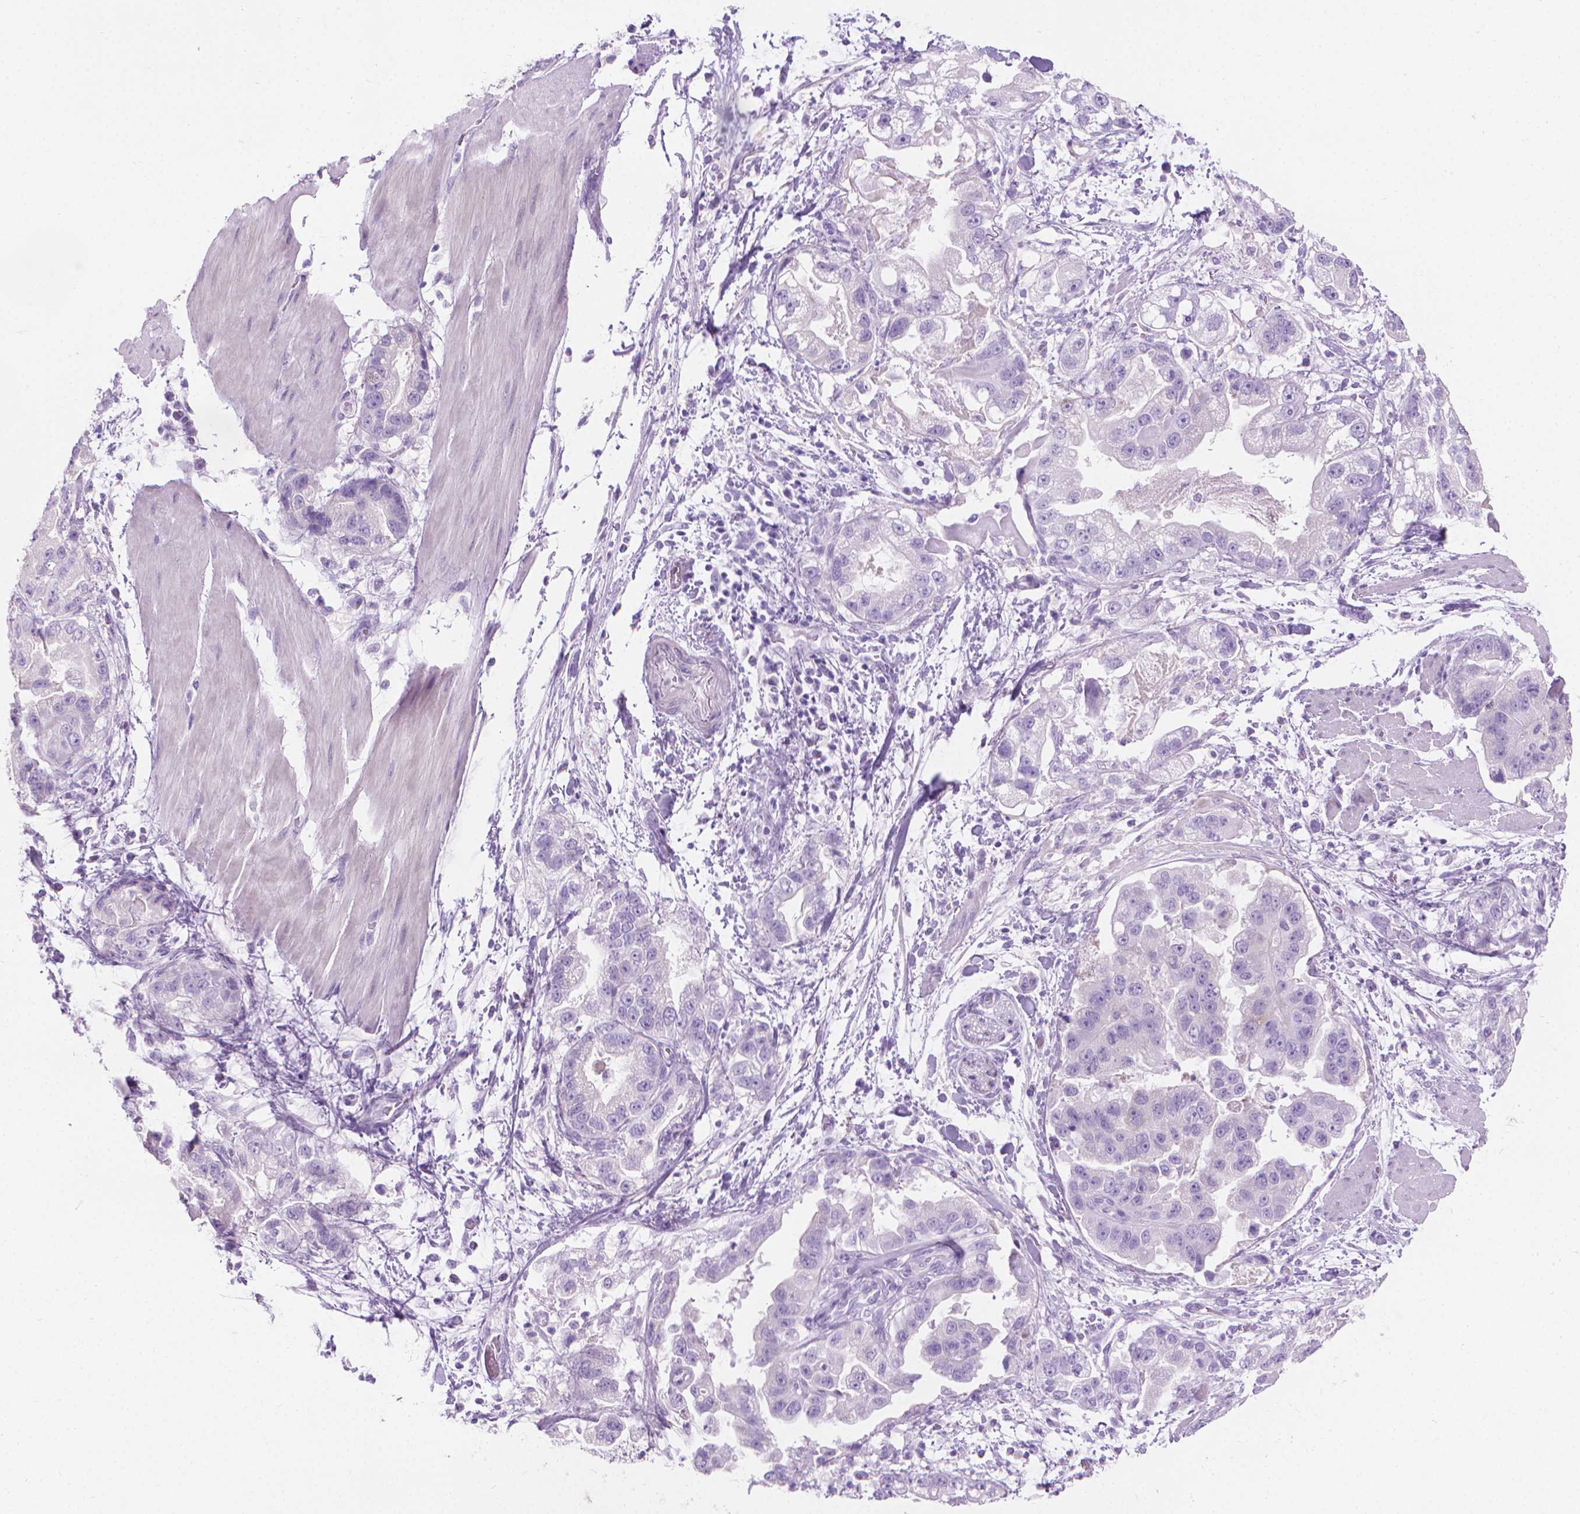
{"staining": {"intensity": "negative", "quantity": "none", "location": "none"}, "tissue": "stomach cancer", "cell_type": "Tumor cells", "image_type": "cancer", "snomed": [{"axis": "morphology", "description": "Adenocarcinoma, NOS"}, {"axis": "topography", "description": "Stomach"}], "caption": "Stomach cancer was stained to show a protein in brown. There is no significant positivity in tumor cells. (IHC, brightfield microscopy, high magnification).", "gene": "CFAP52", "patient": {"sex": "male", "age": 59}}